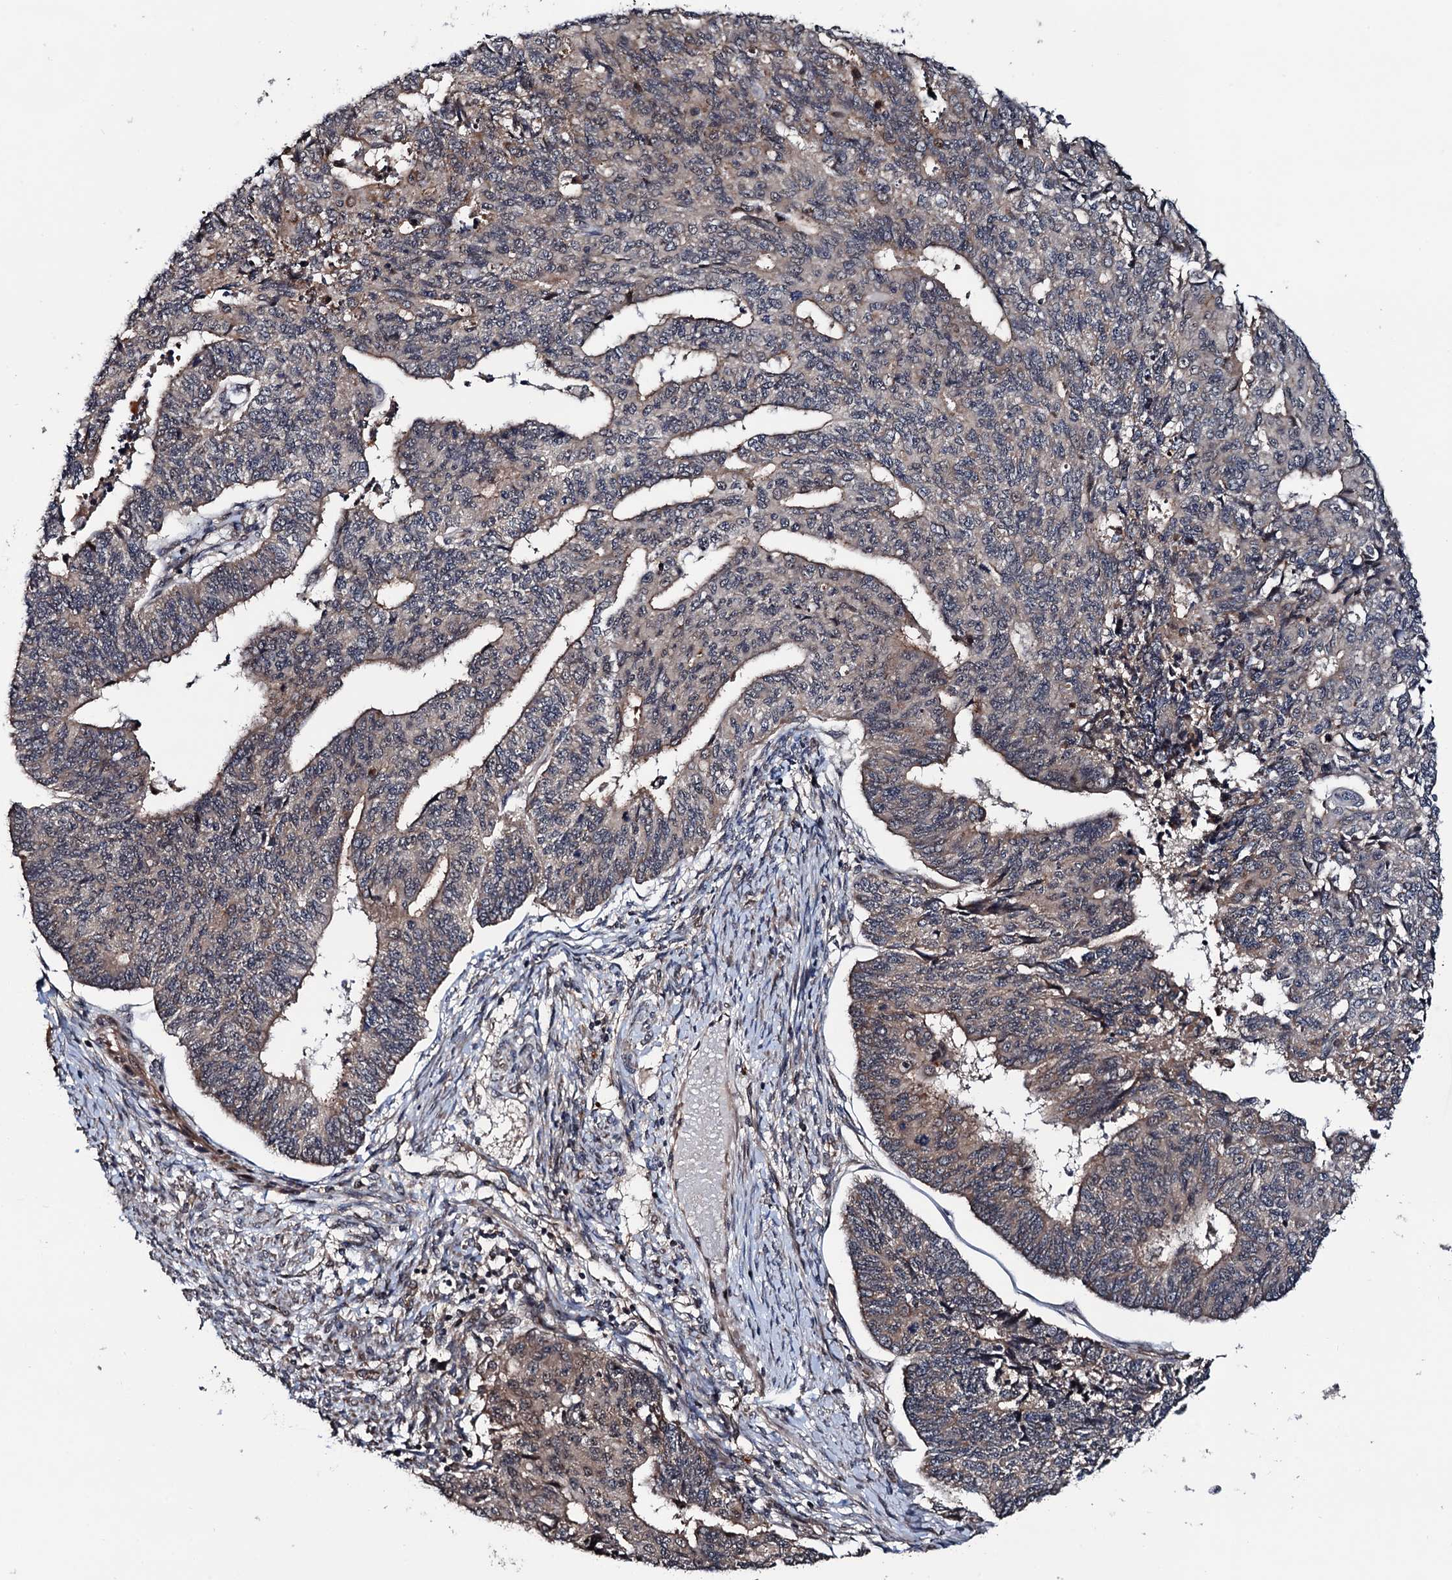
{"staining": {"intensity": "weak", "quantity": "<25%", "location": "cytoplasmic/membranous"}, "tissue": "endometrial cancer", "cell_type": "Tumor cells", "image_type": "cancer", "snomed": [{"axis": "morphology", "description": "Adenocarcinoma, NOS"}, {"axis": "topography", "description": "Endometrium"}], "caption": "The image exhibits no significant positivity in tumor cells of endometrial cancer. (Stains: DAB (3,3'-diaminobenzidine) immunohistochemistry (IHC) with hematoxylin counter stain, Microscopy: brightfield microscopy at high magnification).", "gene": "NAA16", "patient": {"sex": "female", "age": 32}}